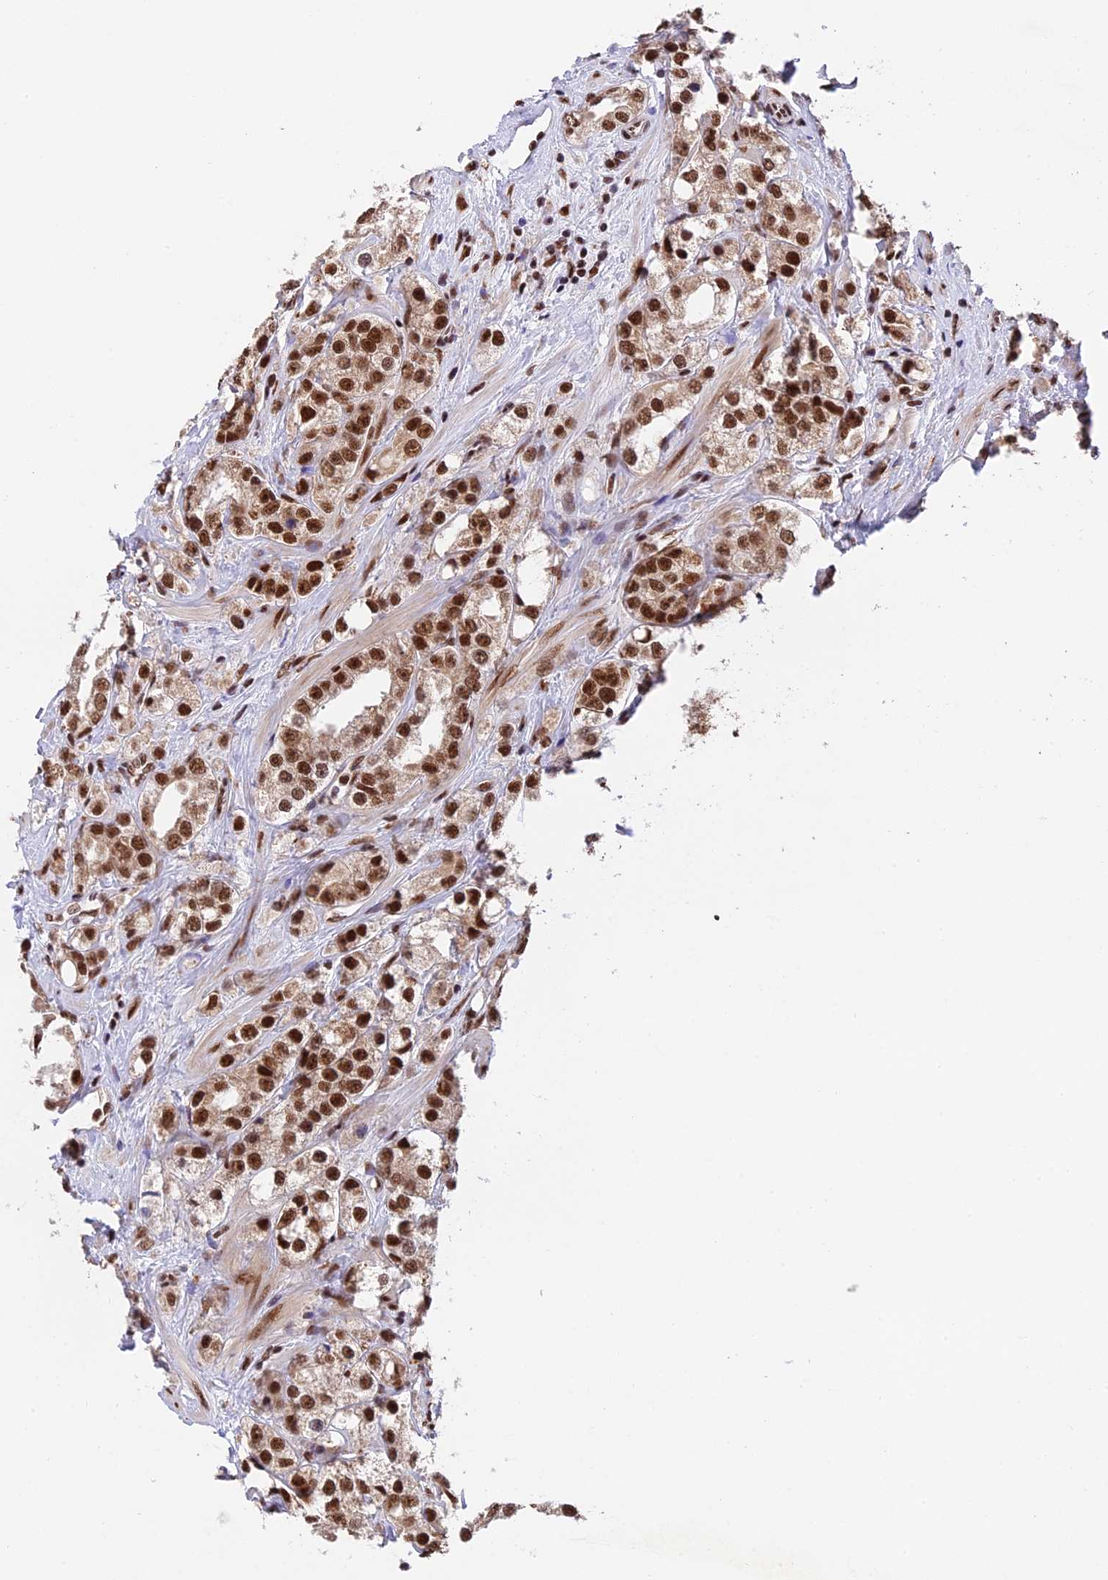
{"staining": {"intensity": "moderate", "quantity": ">75%", "location": "nuclear"}, "tissue": "prostate cancer", "cell_type": "Tumor cells", "image_type": "cancer", "snomed": [{"axis": "morphology", "description": "Adenocarcinoma, NOS"}, {"axis": "topography", "description": "Prostate"}], "caption": "DAB (3,3'-diaminobenzidine) immunohistochemical staining of human adenocarcinoma (prostate) shows moderate nuclear protein expression in approximately >75% of tumor cells.", "gene": "RAMAC", "patient": {"sex": "male", "age": 79}}